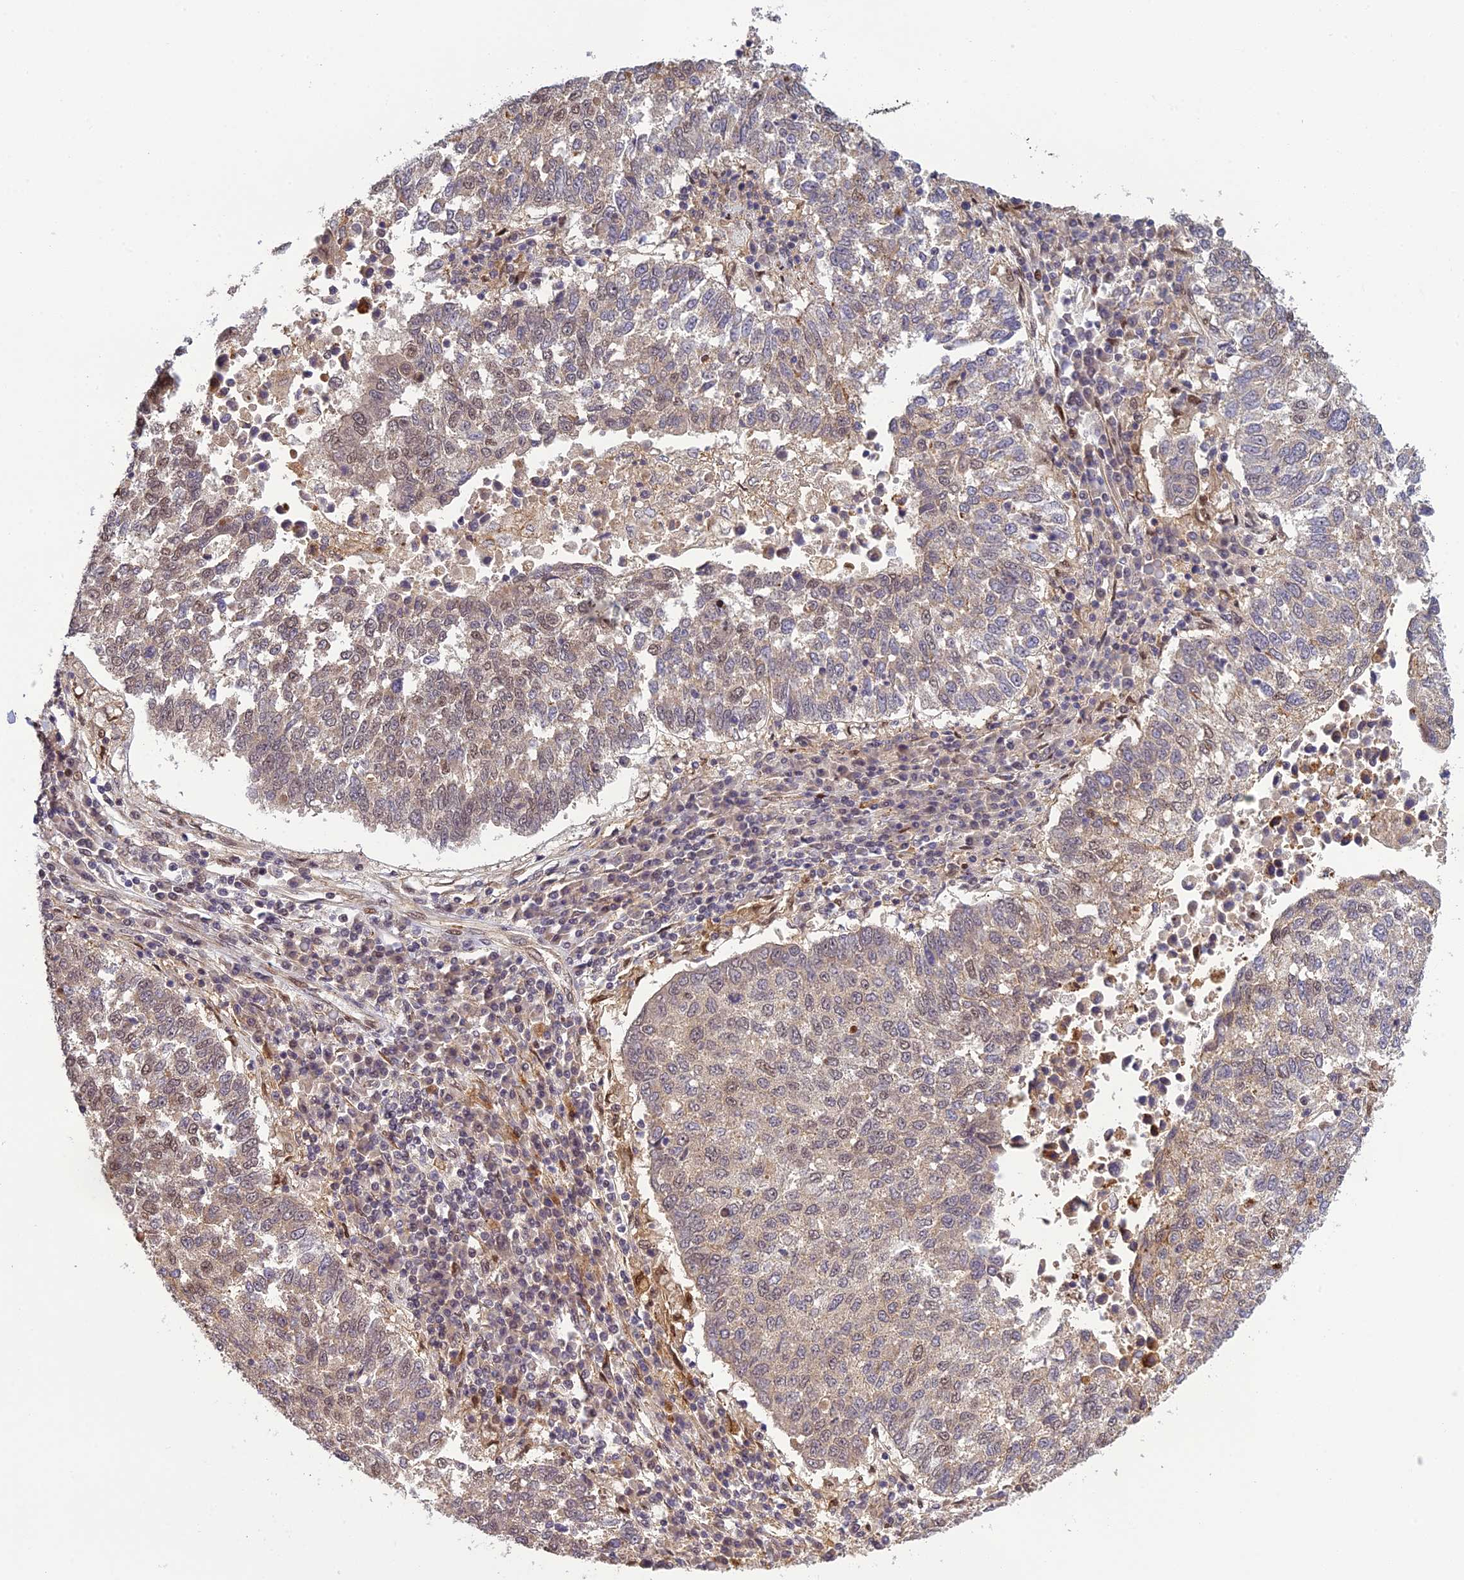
{"staining": {"intensity": "weak", "quantity": "25%-75%", "location": "cytoplasmic/membranous,nuclear"}, "tissue": "lung cancer", "cell_type": "Tumor cells", "image_type": "cancer", "snomed": [{"axis": "morphology", "description": "Squamous cell carcinoma, NOS"}, {"axis": "topography", "description": "Lung"}], "caption": "A micrograph of human lung squamous cell carcinoma stained for a protein reveals weak cytoplasmic/membranous and nuclear brown staining in tumor cells.", "gene": "RANBP3", "patient": {"sex": "male", "age": 73}}